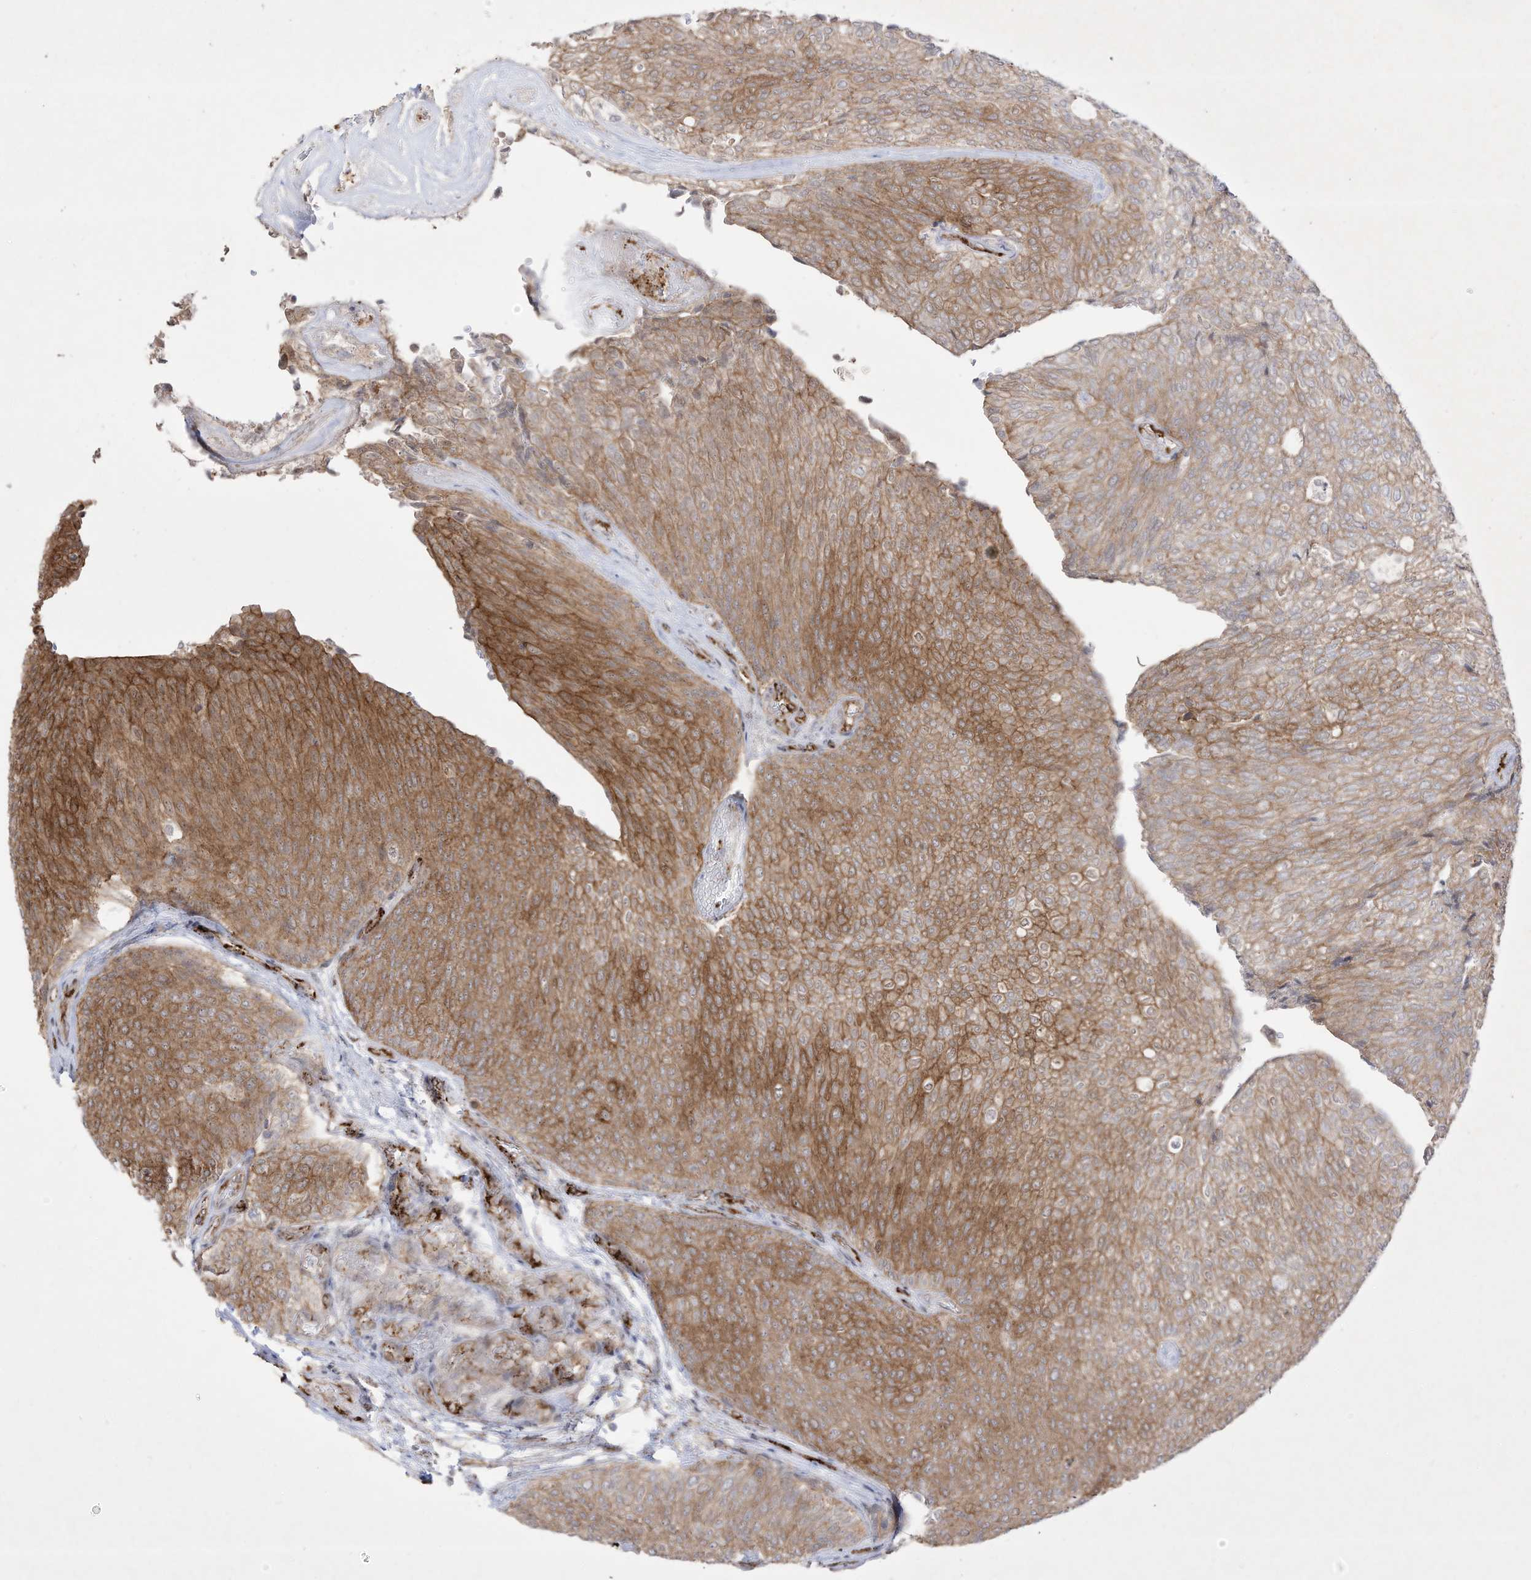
{"staining": {"intensity": "moderate", "quantity": ">75%", "location": "cytoplasmic/membranous"}, "tissue": "urothelial cancer", "cell_type": "Tumor cells", "image_type": "cancer", "snomed": [{"axis": "morphology", "description": "Urothelial carcinoma, Low grade"}, {"axis": "topography", "description": "Urinary bladder"}], "caption": "This image shows IHC staining of human urothelial cancer, with medium moderate cytoplasmic/membranous expression in approximately >75% of tumor cells.", "gene": "ZGRF1", "patient": {"sex": "female", "age": 79}}